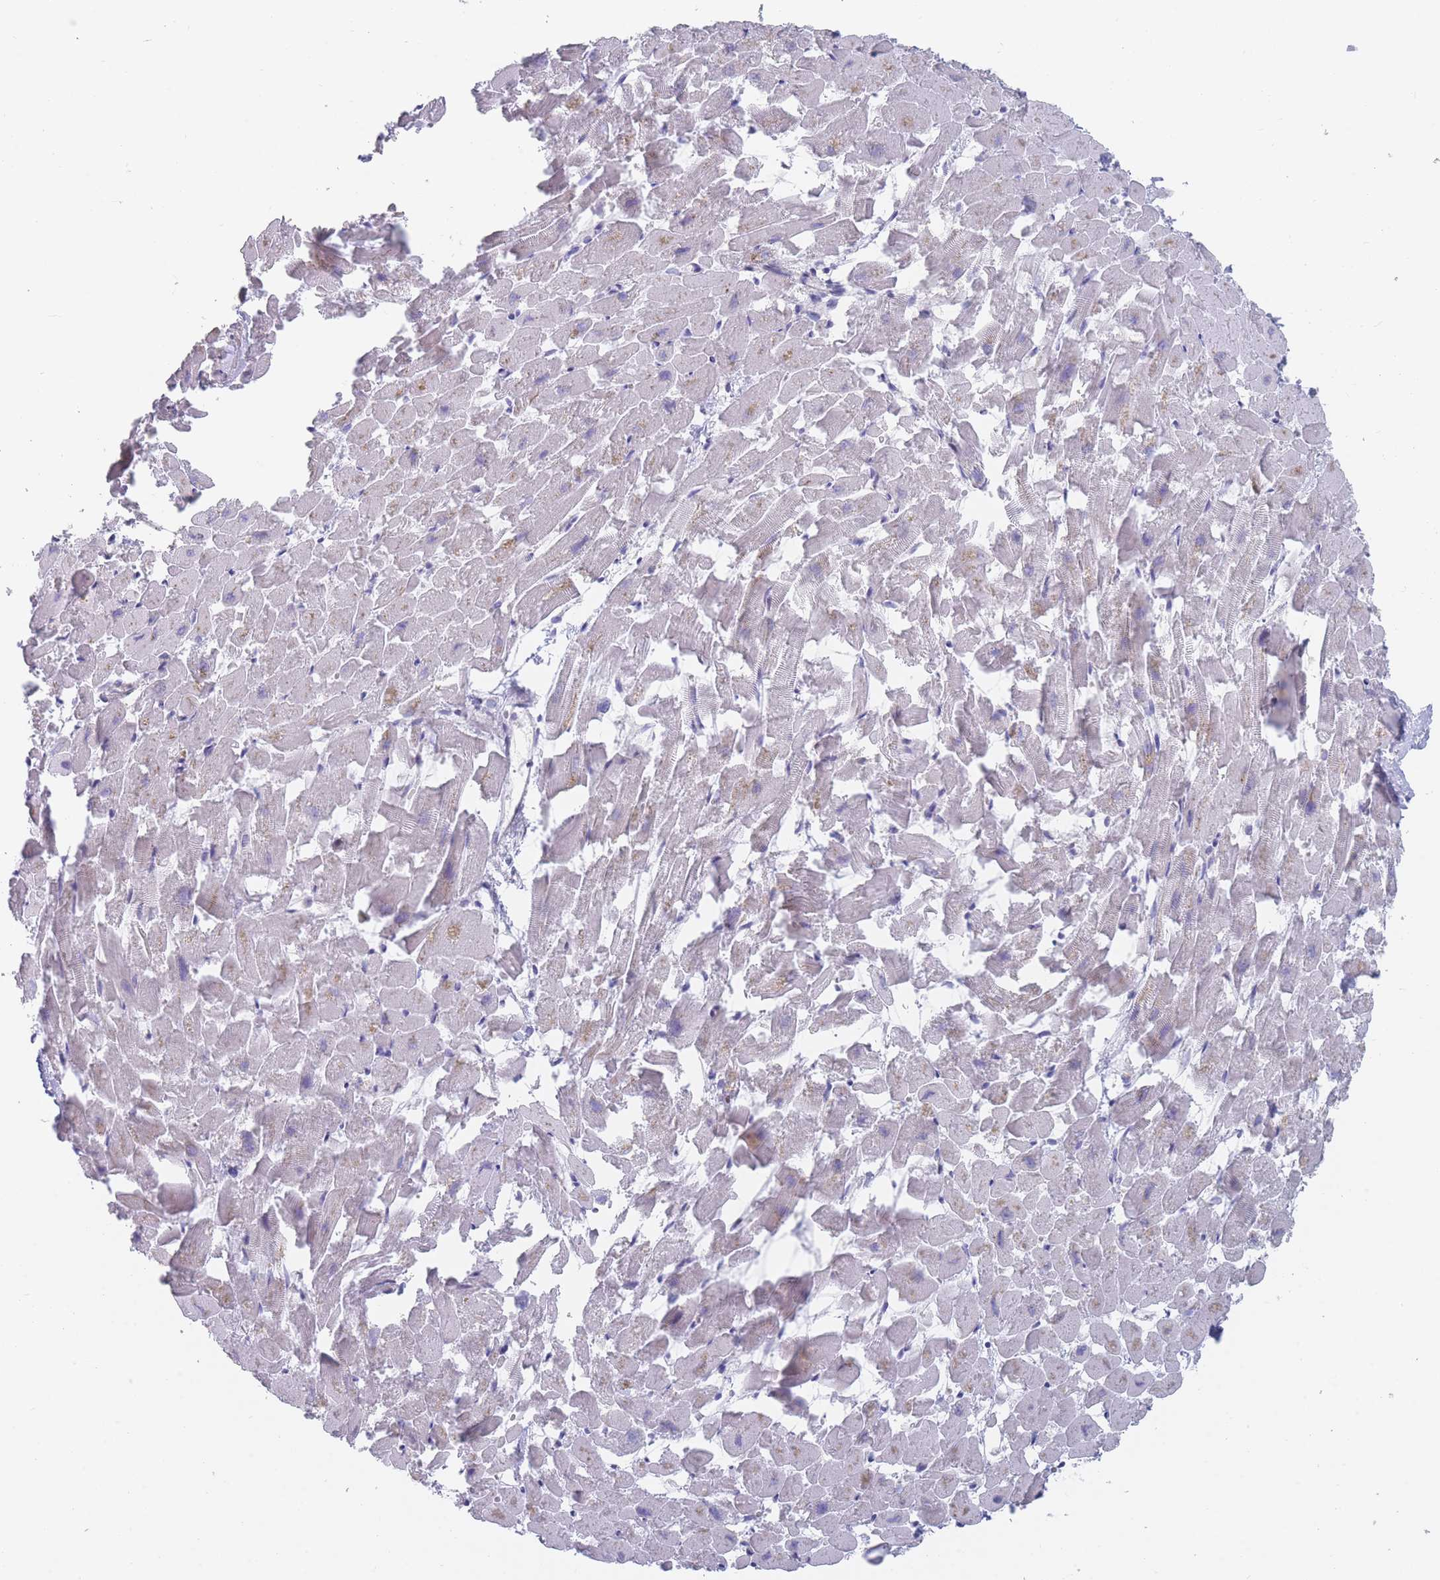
{"staining": {"intensity": "negative", "quantity": "none", "location": "none"}, "tissue": "heart muscle", "cell_type": "Cardiomyocytes", "image_type": "normal", "snomed": [{"axis": "morphology", "description": "Normal tissue, NOS"}, {"axis": "topography", "description": "Heart"}], "caption": "The image displays no staining of cardiomyocytes in benign heart muscle. The staining is performed using DAB (3,3'-diaminobenzidine) brown chromogen with nuclei counter-stained in using hematoxylin.", "gene": "PIGU", "patient": {"sex": "female", "age": 64}}